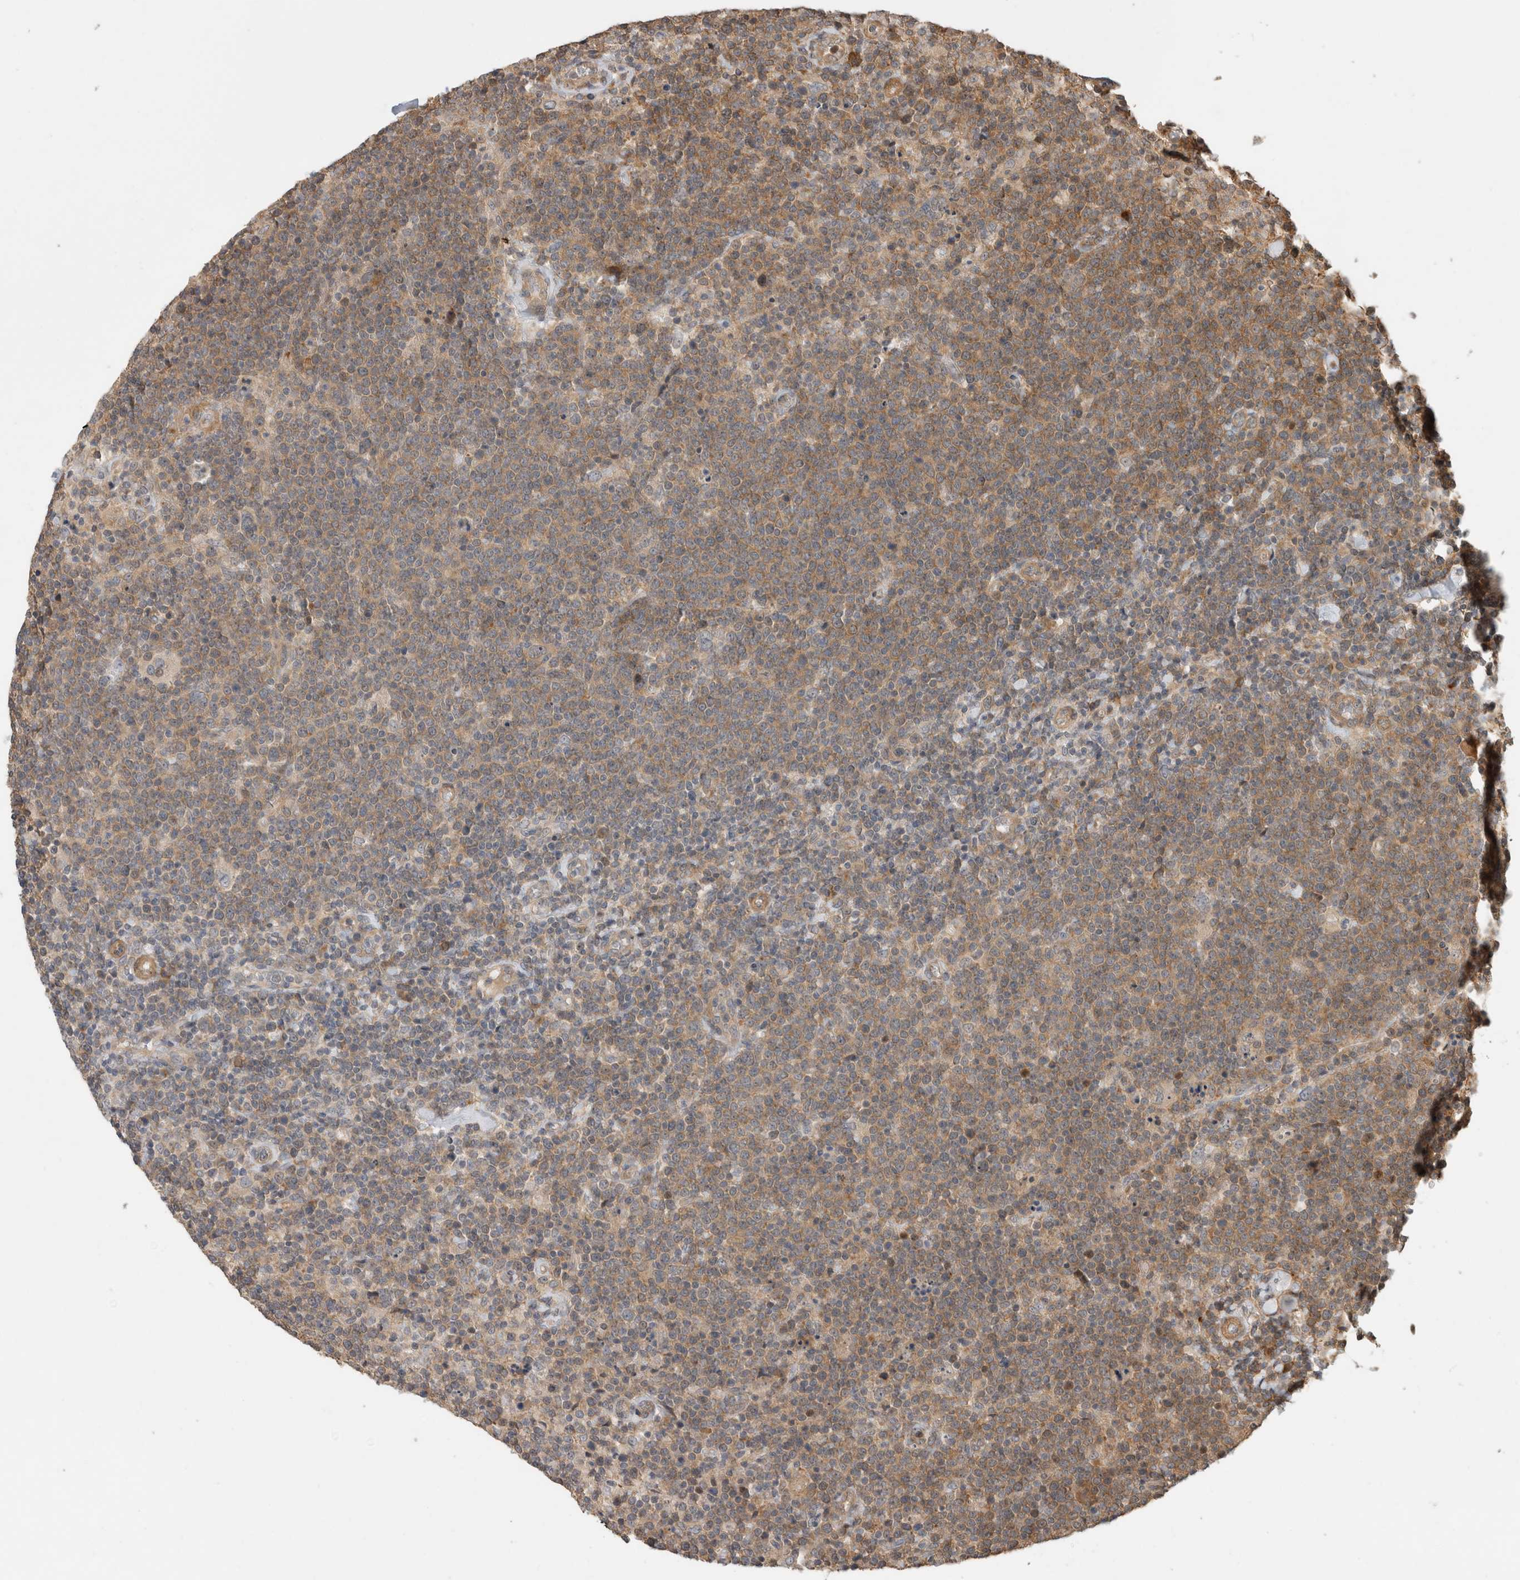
{"staining": {"intensity": "weak", "quantity": ">75%", "location": "cytoplasmic/membranous"}, "tissue": "lymphoma", "cell_type": "Tumor cells", "image_type": "cancer", "snomed": [{"axis": "morphology", "description": "Malignant lymphoma, non-Hodgkin's type, High grade"}, {"axis": "topography", "description": "Lymph node"}], "caption": "IHC of human malignant lymphoma, non-Hodgkin's type (high-grade) shows low levels of weak cytoplasmic/membranous positivity in about >75% of tumor cells.", "gene": "PCDHB15", "patient": {"sex": "male", "age": 61}}